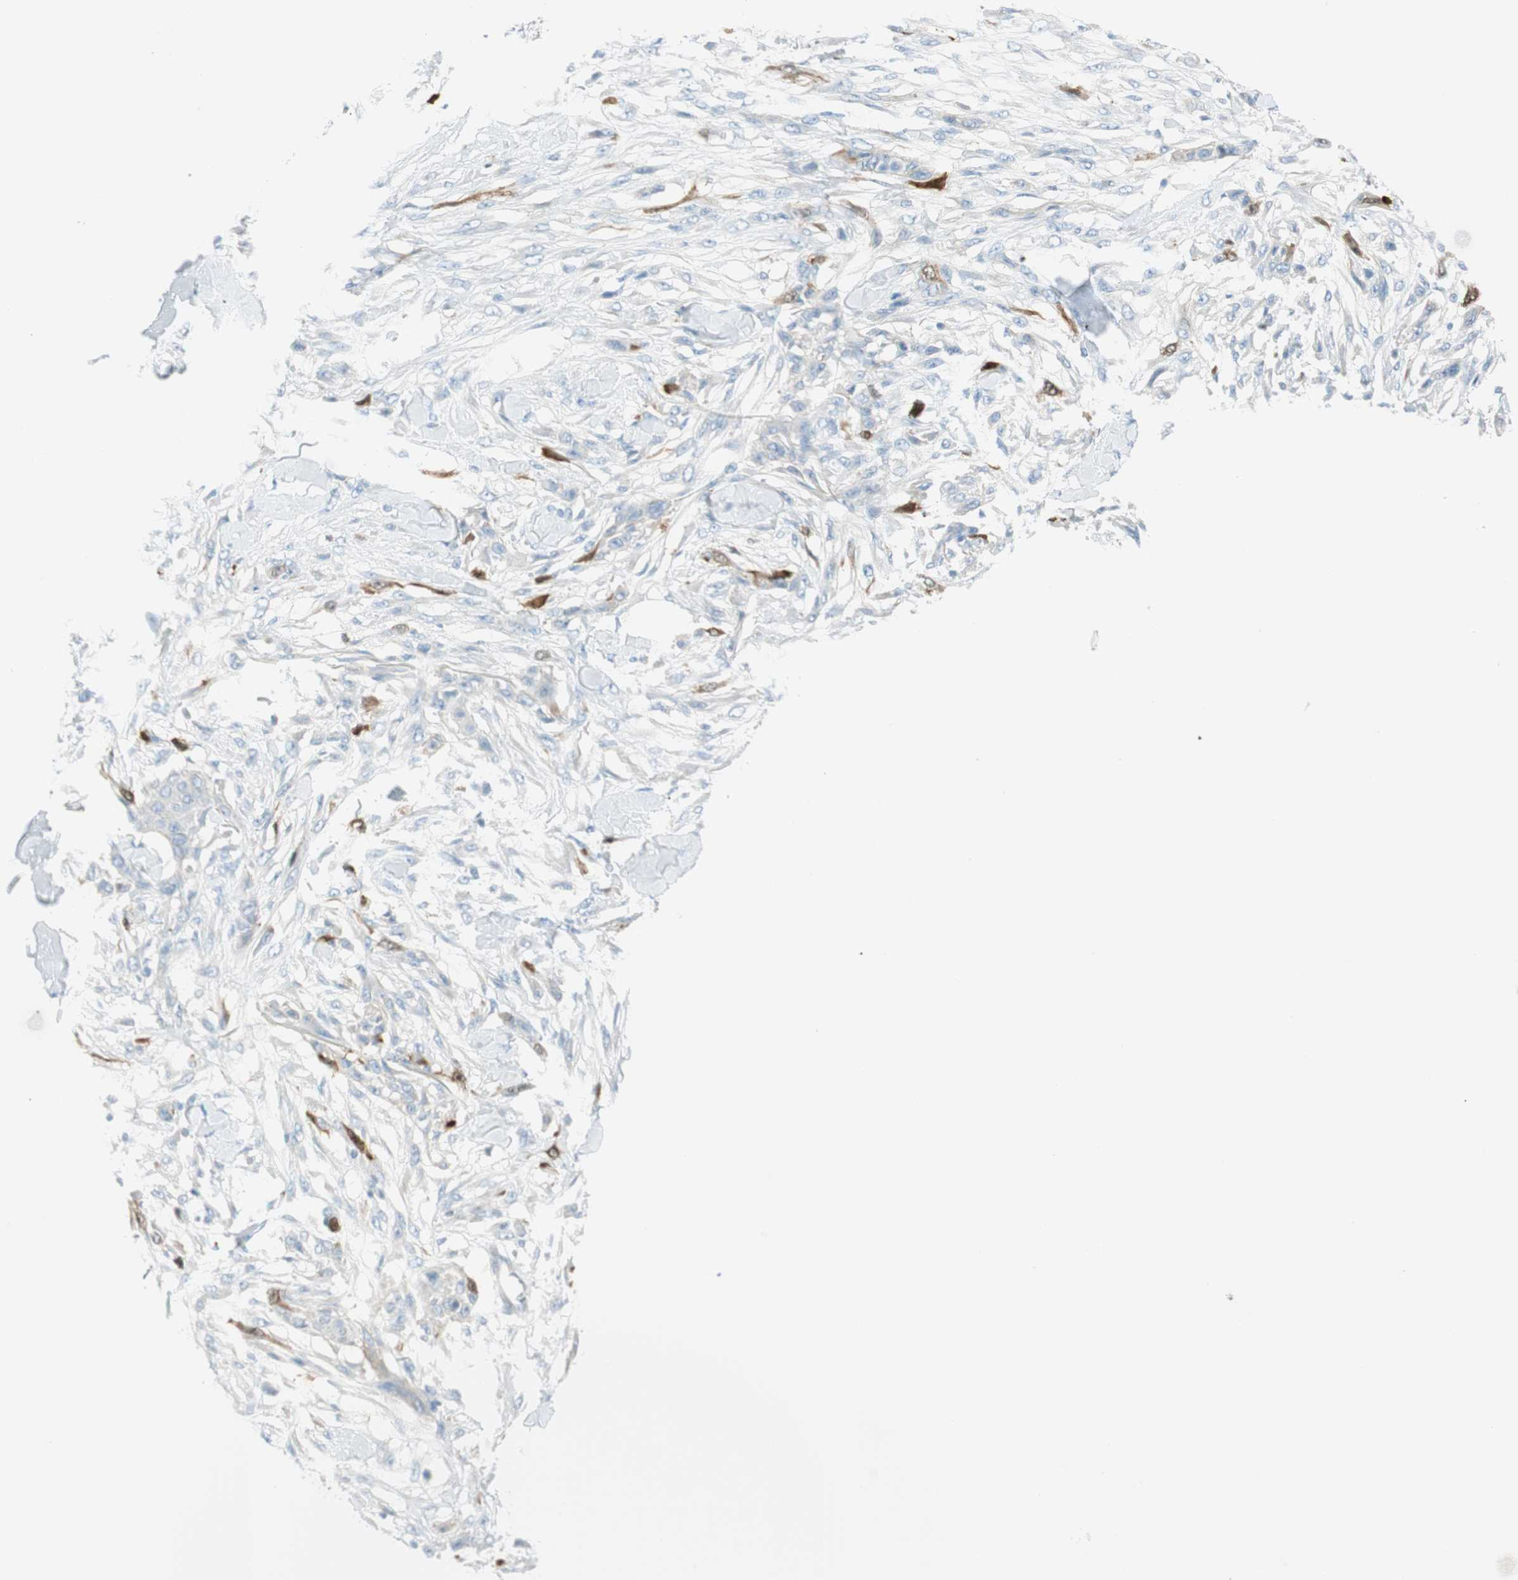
{"staining": {"intensity": "strong", "quantity": "<25%", "location": "cytoplasmic/membranous,nuclear"}, "tissue": "skin cancer", "cell_type": "Tumor cells", "image_type": "cancer", "snomed": [{"axis": "morphology", "description": "Squamous cell carcinoma, NOS"}, {"axis": "topography", "description": "Skin"}], "caption": "Protein expression analysis of squamous cell carcinoma (skin) exhibits strong cytoplasmic/membranous and nuclear staining in about <25% of tumor cells.", "gene": "PTTG1", "patient": {"sex": "female", "age": 59}}